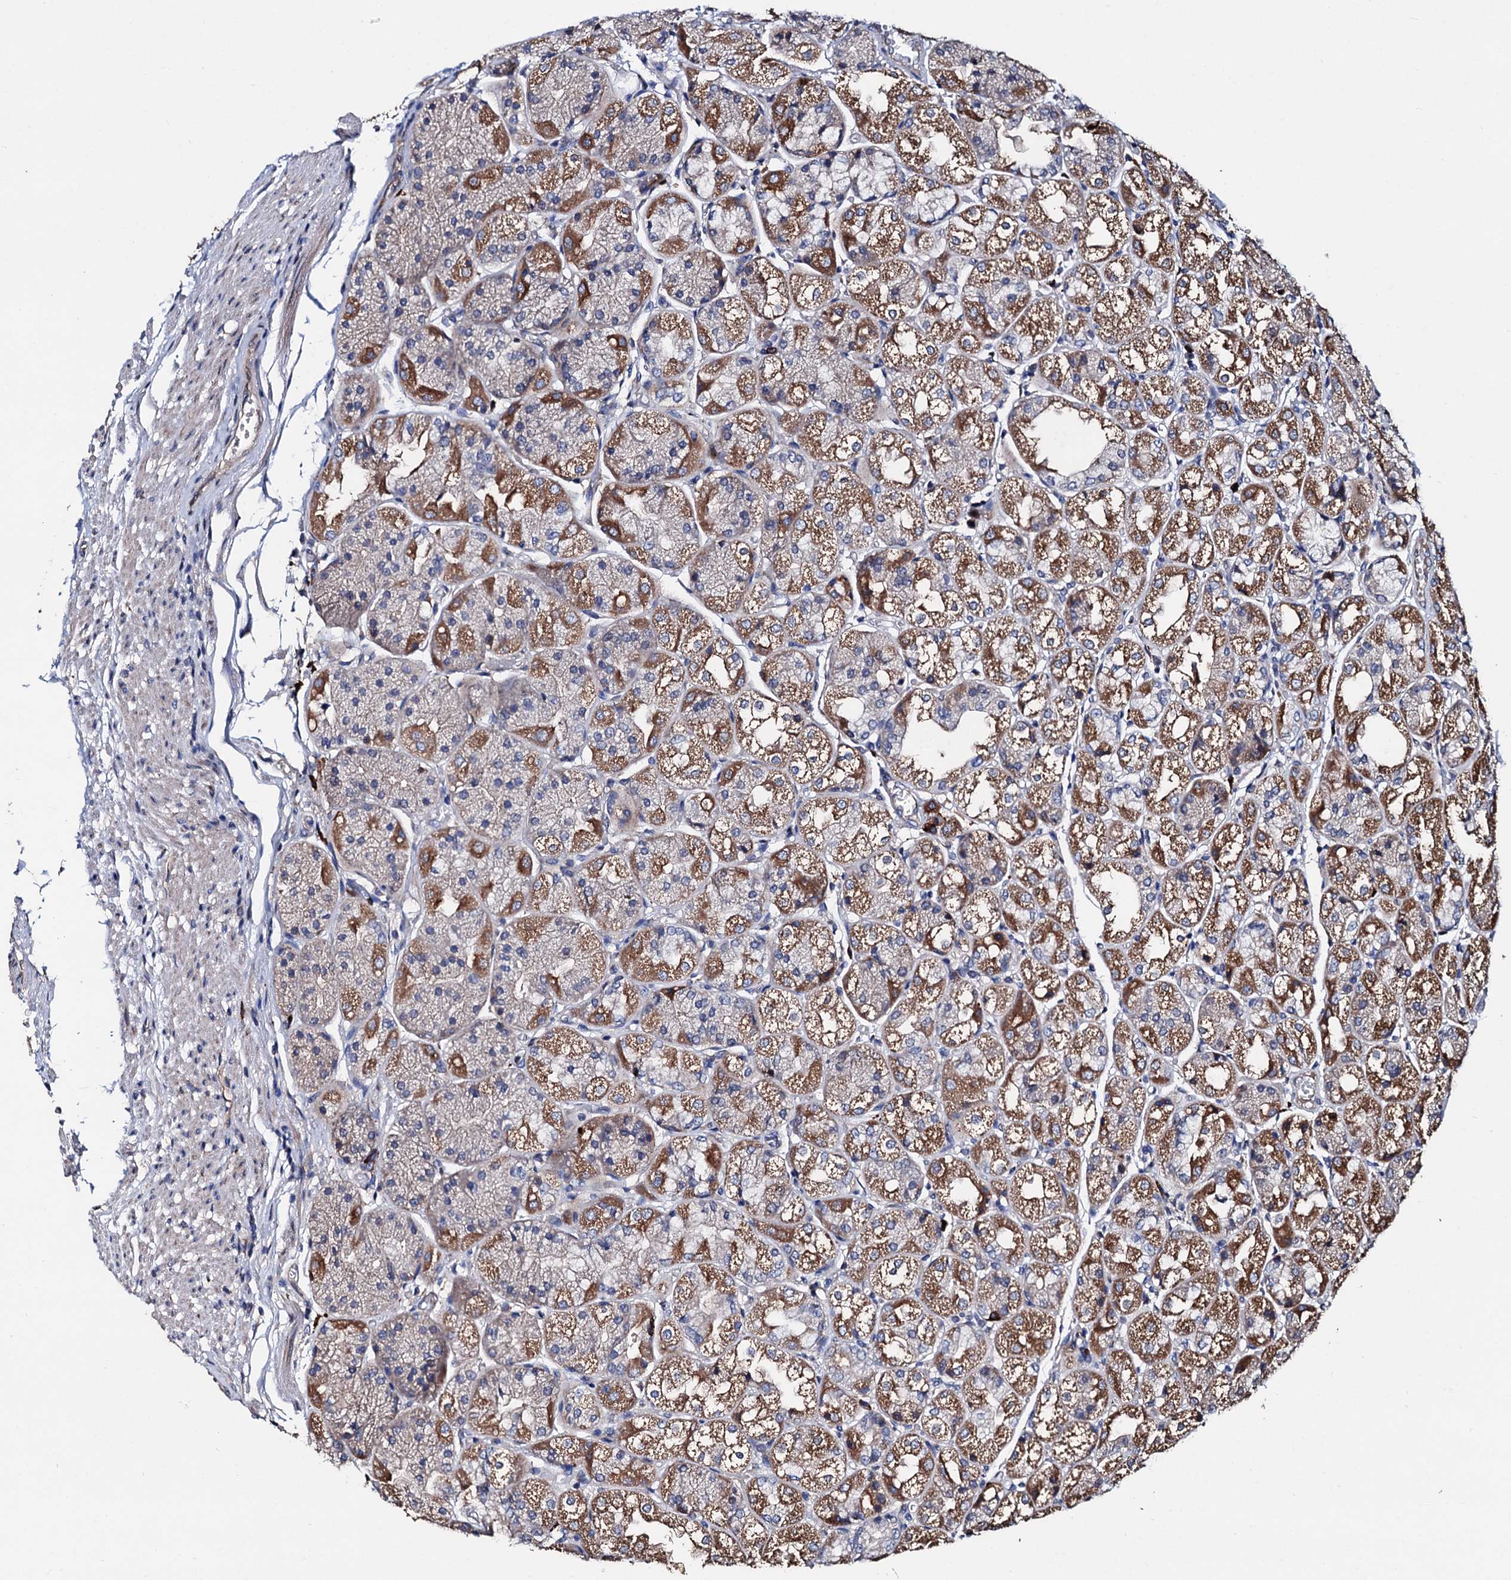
{"staining": {"intensity": "moderate", "quantity": ">75%", "location": "cytoplasmic/membranous"}, "tissue": "stomach", "cell_type": "Glandular cells", "image_type": "normal", "snomed": [{"axis": "morphology", "description": "Normal tissue, NOS"}, {"axis": "topography", "description": "Stomach, upper"}], "caption": "The photomicrograph displays immunohistochemical staining of normal stomach. There is moderate cytoplasmic/membranous positivity is identified in approximately >75% of glandular cells.", "gene": "AKAP11", "patient": {"sex": "male", "age": 72}}